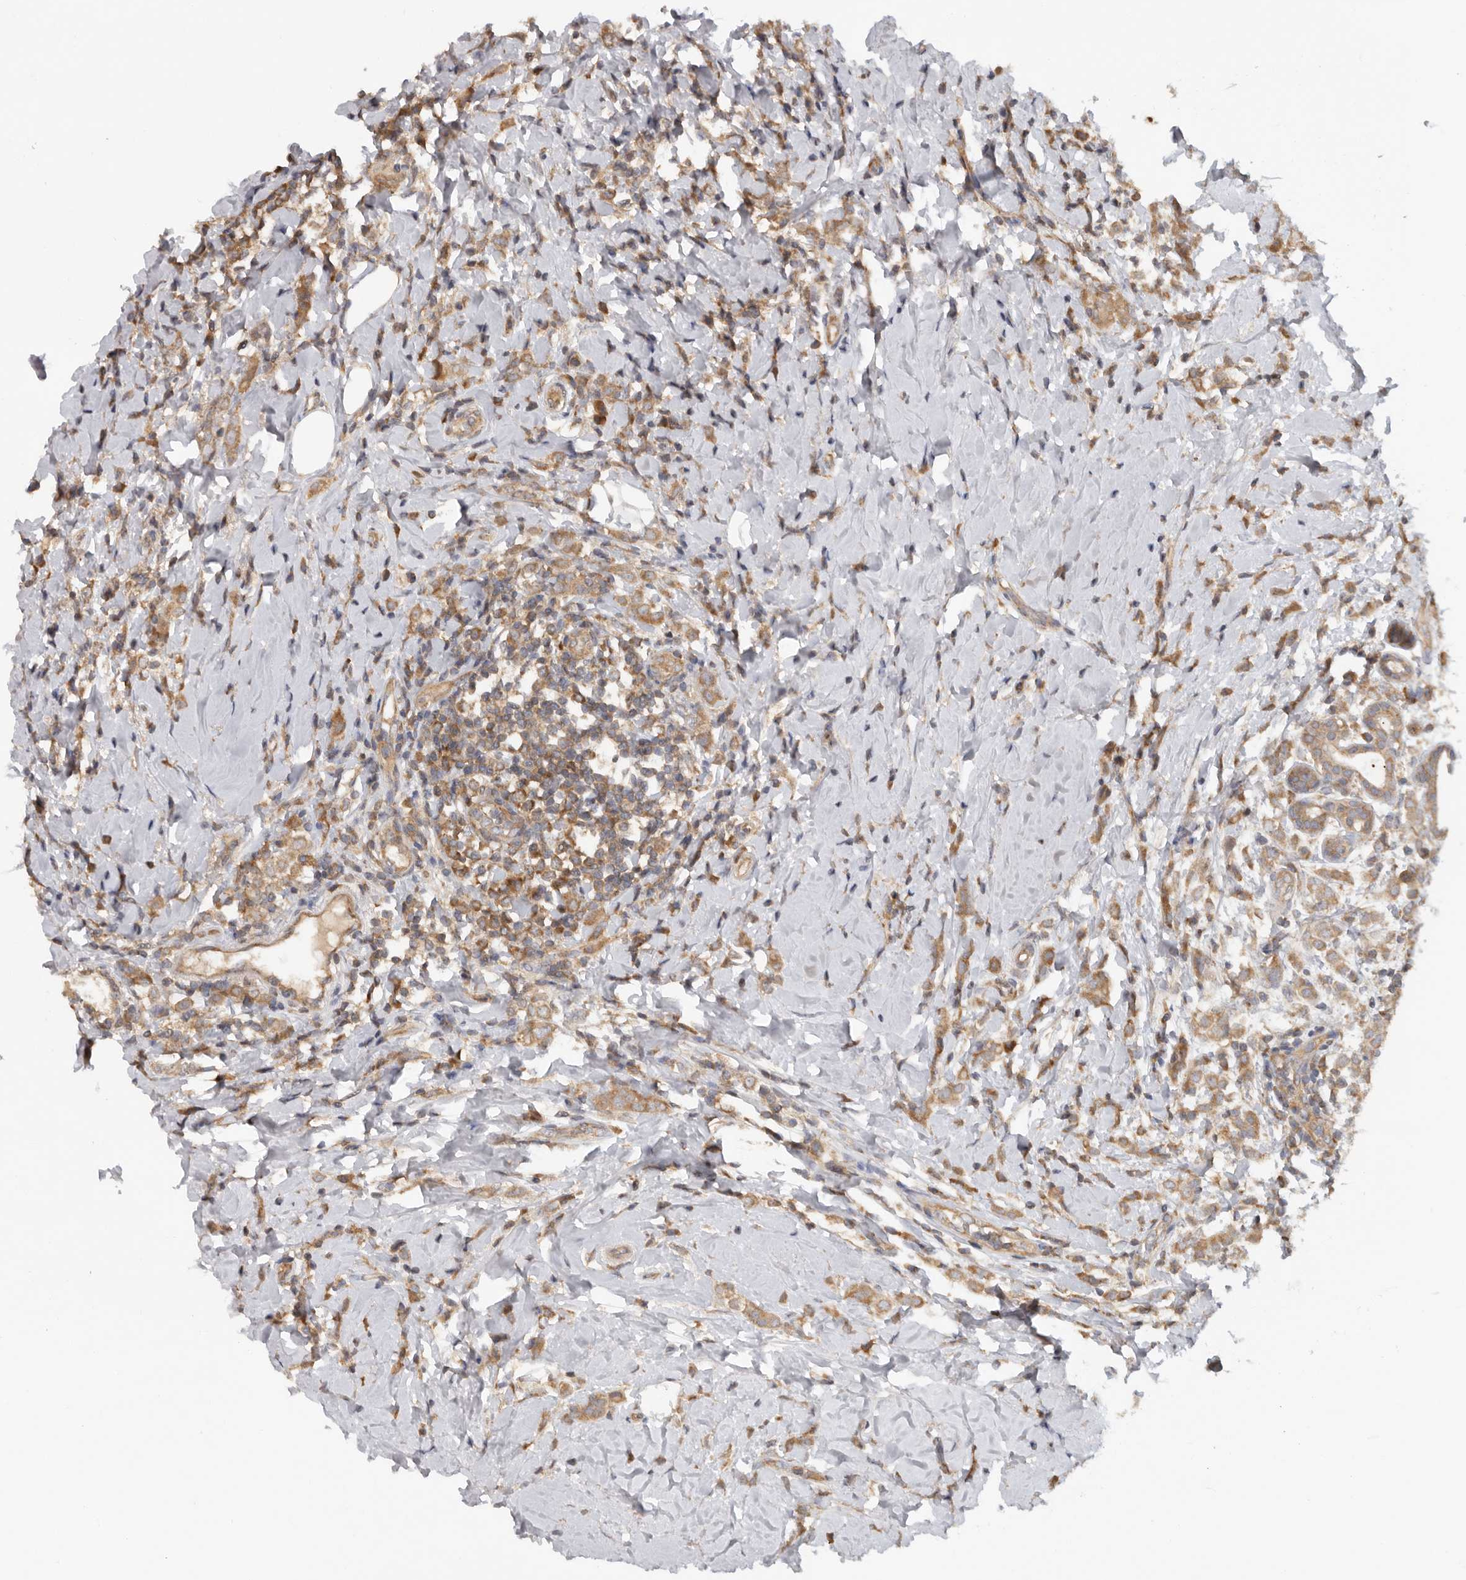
{"staining": {"intensity": "moderate", "quantity": ">75%", "location": "cytoplasmic/membranous"}, "tissue": "breast cancer", "cell_type": "Tumor cells", "image_type": "cancer", "snomed": [{"axis": "morphology", "description": "Lobular carcinoma"}, {"axis": "topography", "description": "Breast"}], "caption": "Lobular carcinoma (breast) tissue exhibits moderate cytoplasmic/membranous staining in about >75% of tumor cells", "gene": "PPP1R42", "patient": {"sex": "female", "age": 47}}